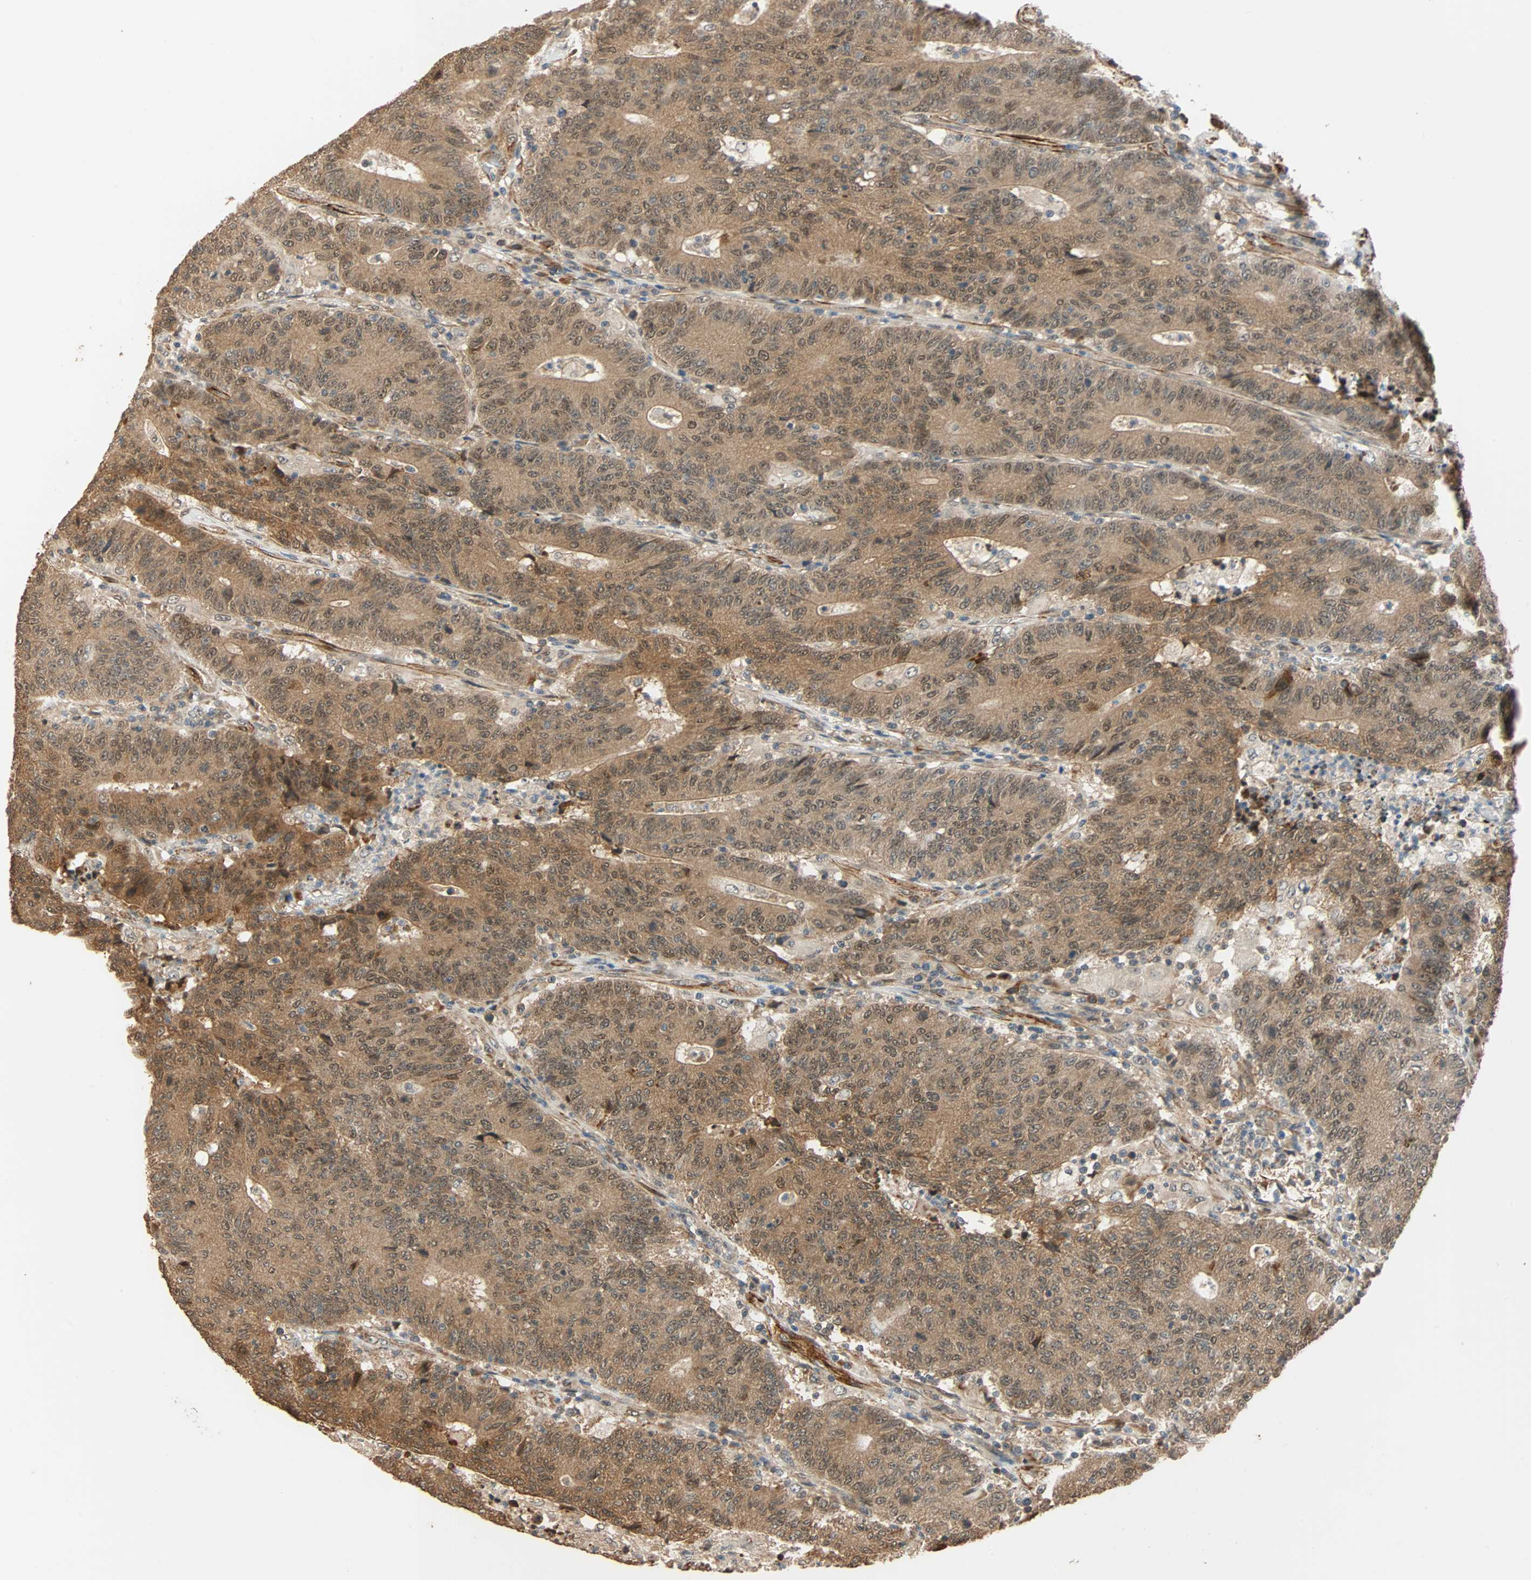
{"staining": {"intensity": "moderate", "quantity": ">75%", "location": "cytoplasmic/membranous,nuclear"}, "tissue": "colorectal cancer", "cell_type": "Tumor cells", "image_type": "cancer", "snomed": [{"axis": "morphology", "description": "Normal tissue, NOS"}, {"axis": "morphology", "description": "Adenocarcinoma, NOS"}, {"axis": "topography", "description": "Colon"}], "caption": "Moderate cytoplasmic/membranous and nuclear expression is appreciated in about >75% of tumor cells in colorectal cancer. The staining was performed using DAB, with brown indicating positive protein expression. Nuclei are stained blue with hematoxylin.", "gene": "QSER1", "patient": {"sex": "female", "age": 75}}